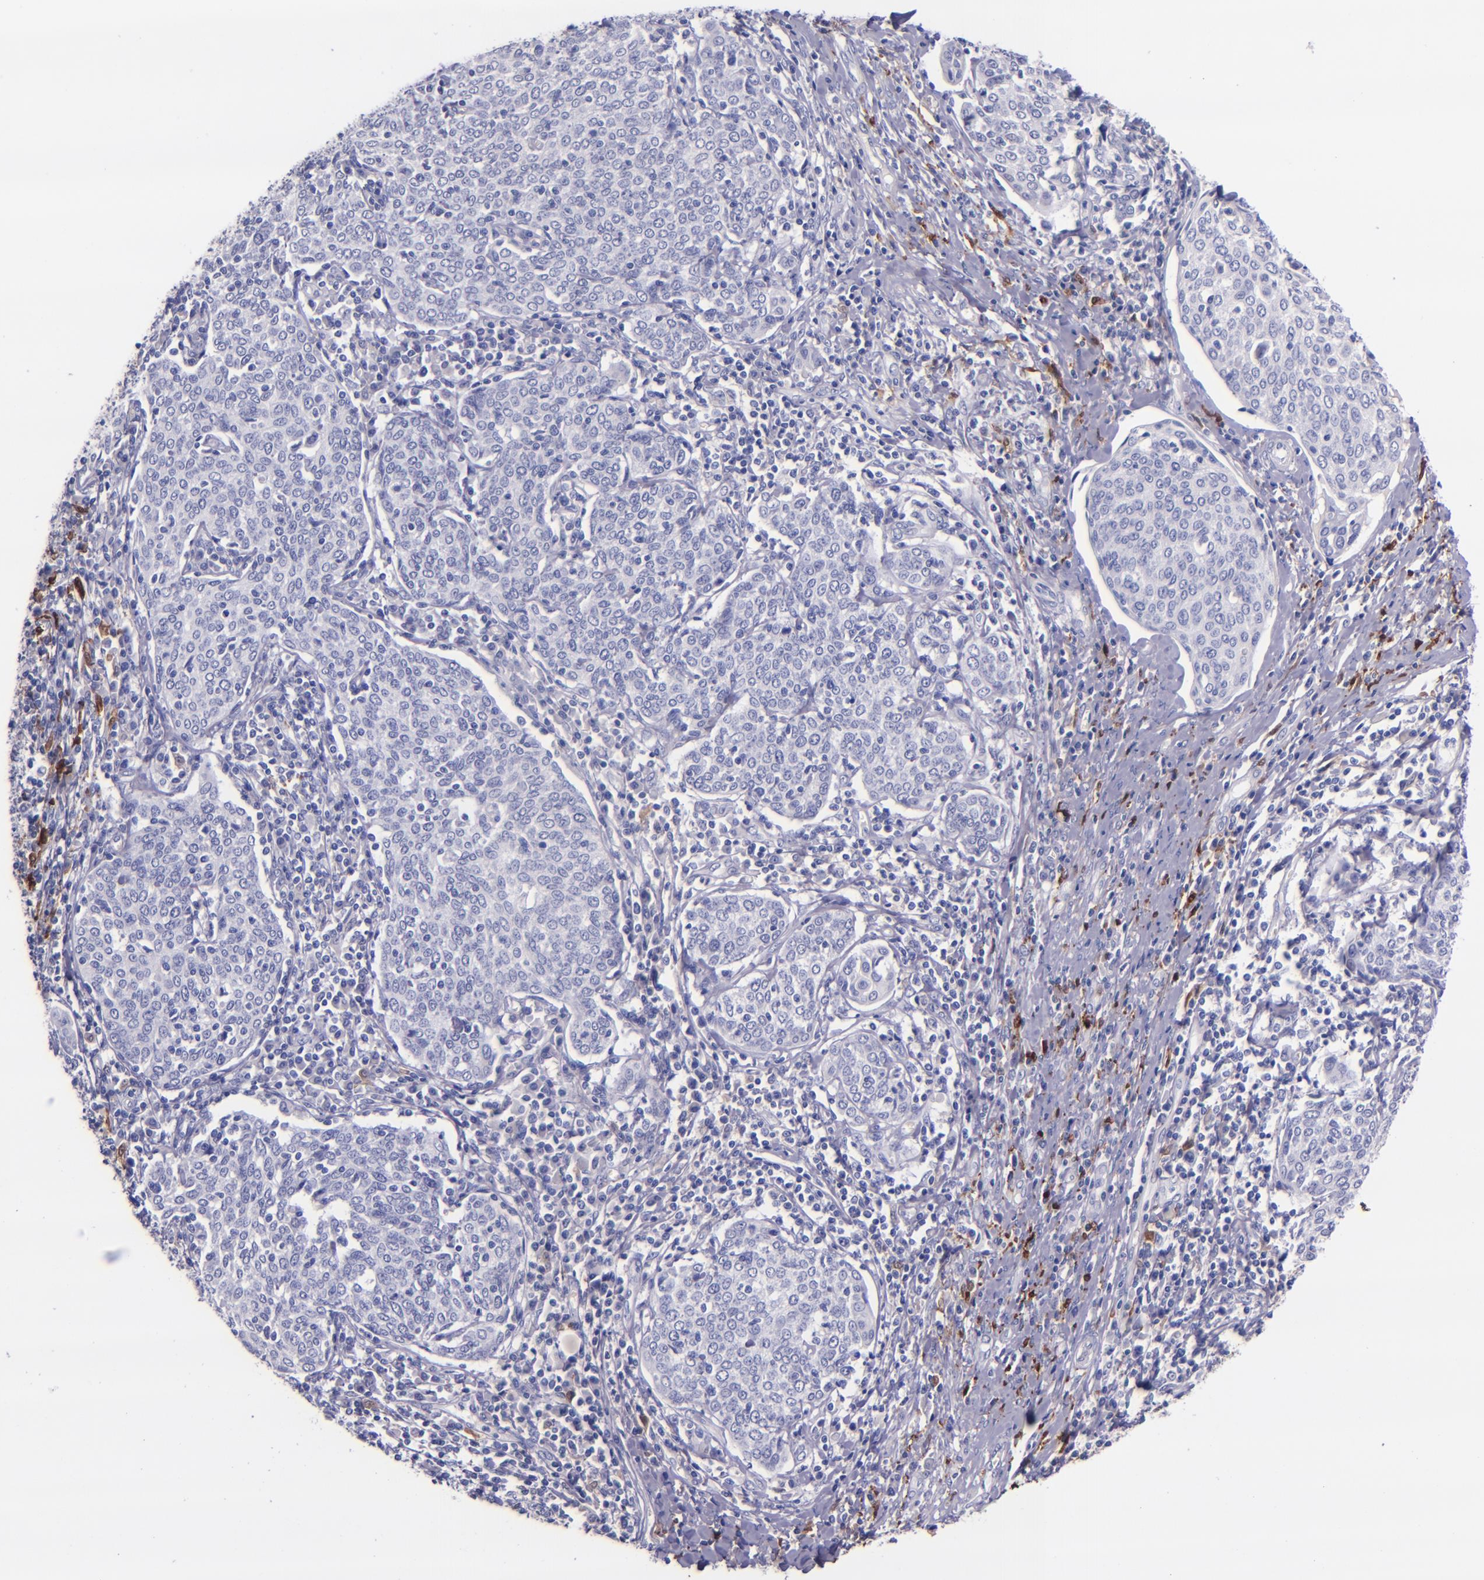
{"staining": {"intensity": "negative", "quantity": "none", "location": "none"}, "tissue": "cervical cancer", "cell_type": "Tumor cells", "image_type": "cancer", "snomed": [{"axis": "morphology", "description": "Squamous cell carcinoma, NOS"}, {"axis": "topography", "description": "Cervix"}], "caption": "This is an immunohistochemistry photomicrograph of human cervical cancer (squamous cell carcinoma). There is no expression in tumor cells.", "gene": "F13A1", "patient": {"sex": "female", "age": 40}}